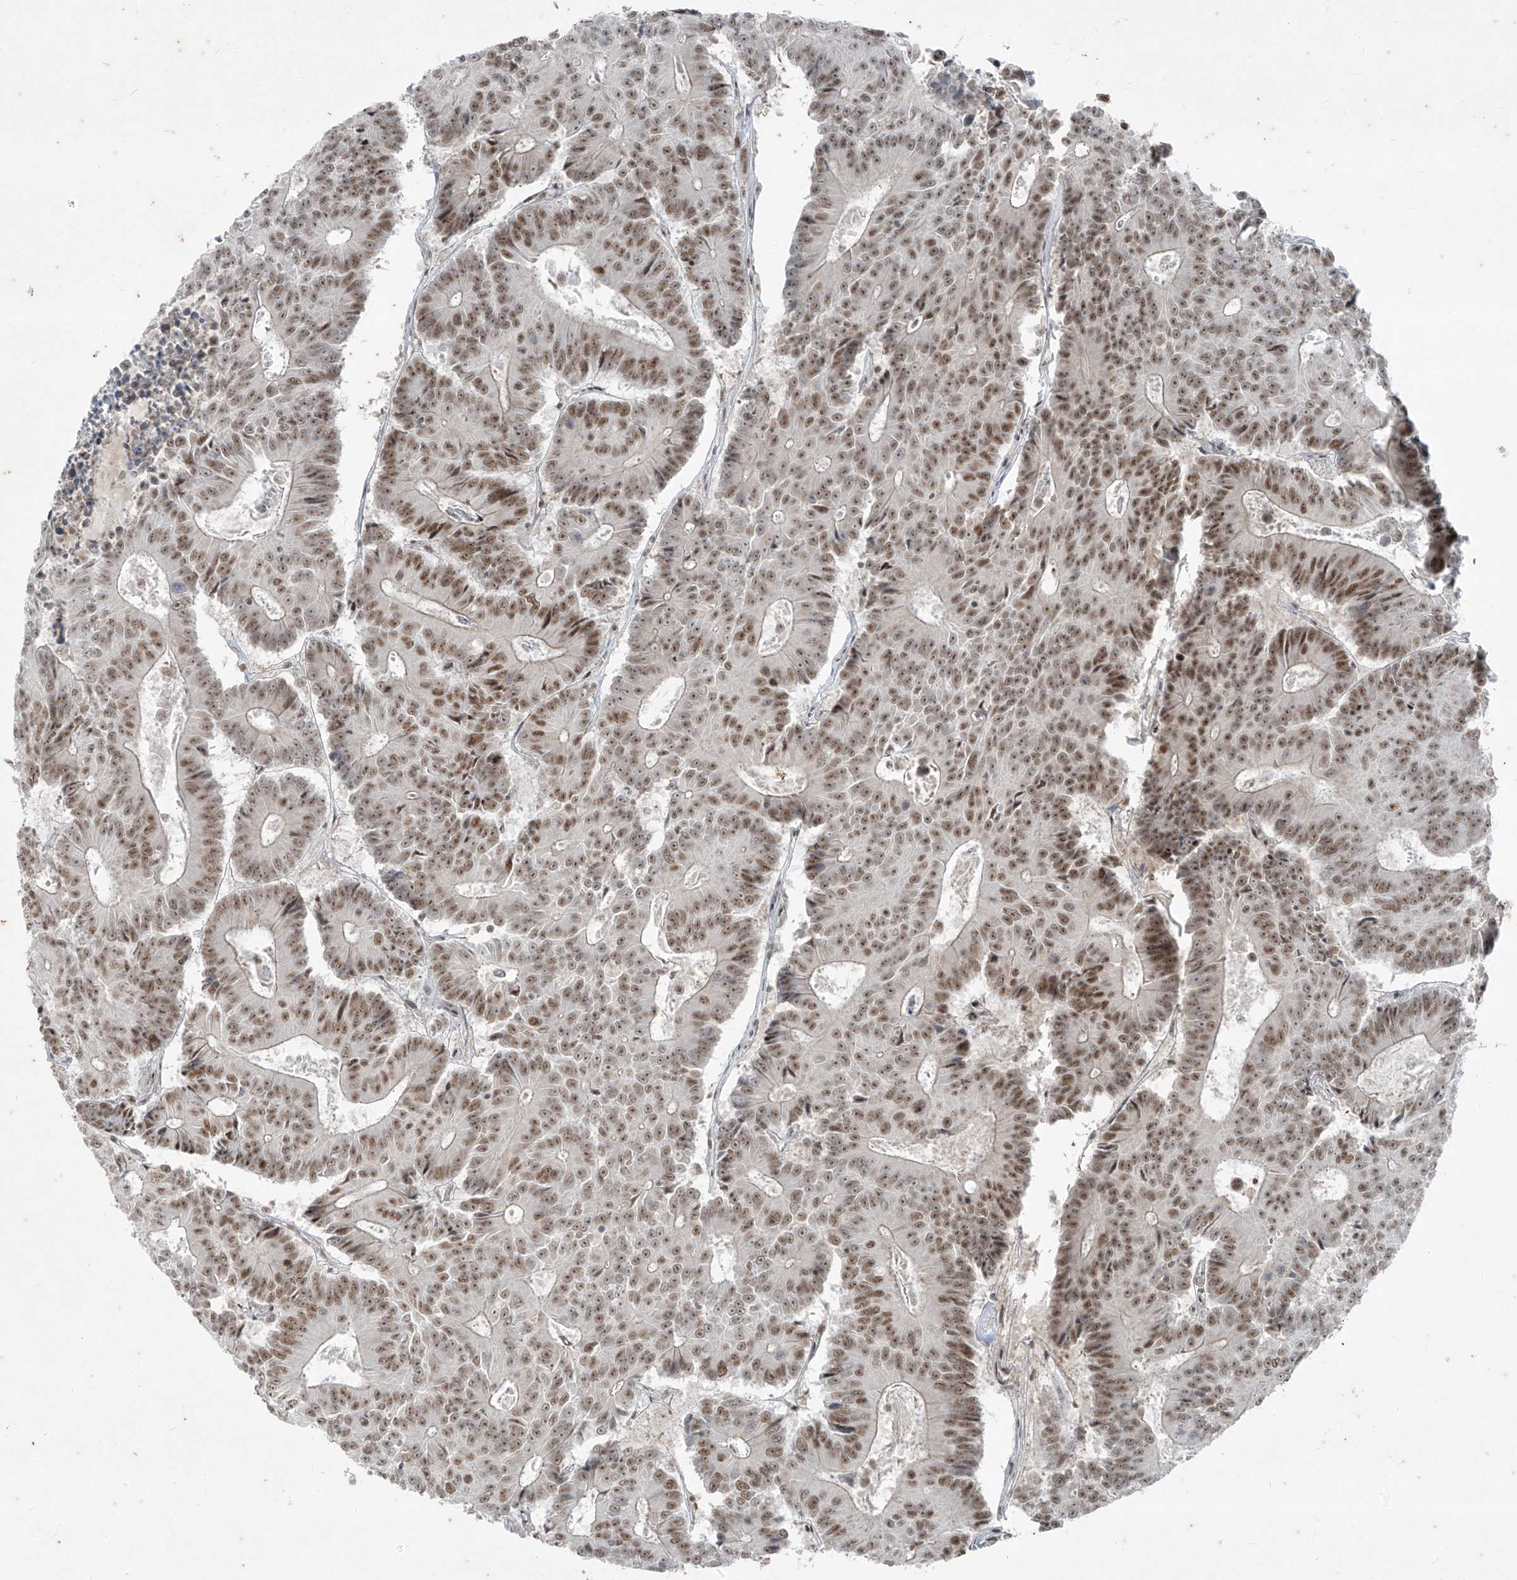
{"staining": {"intensity": "moderate", "quantity": ">75%", "location": "nuclear"}, "tissue": "colorectal cancer", "cell_type": "Tumor cells", "image_type": "cancer", "snomed": [{"axis": "morphology", "description": "Adenocarcinoma, NOS"}, {"axis": "topography", "description": "Colon"}], "caption": "Colorectal cancer stained with DAB (3,3'-diaminobenzidine) immunohistochemistry displays medium levels of moderate nuclear staining in approximately >75% of tumor cells. Nuclei are stained in blue.", "gene": "ZNF354B", "patient": {"sex": "male", "age": 83}}